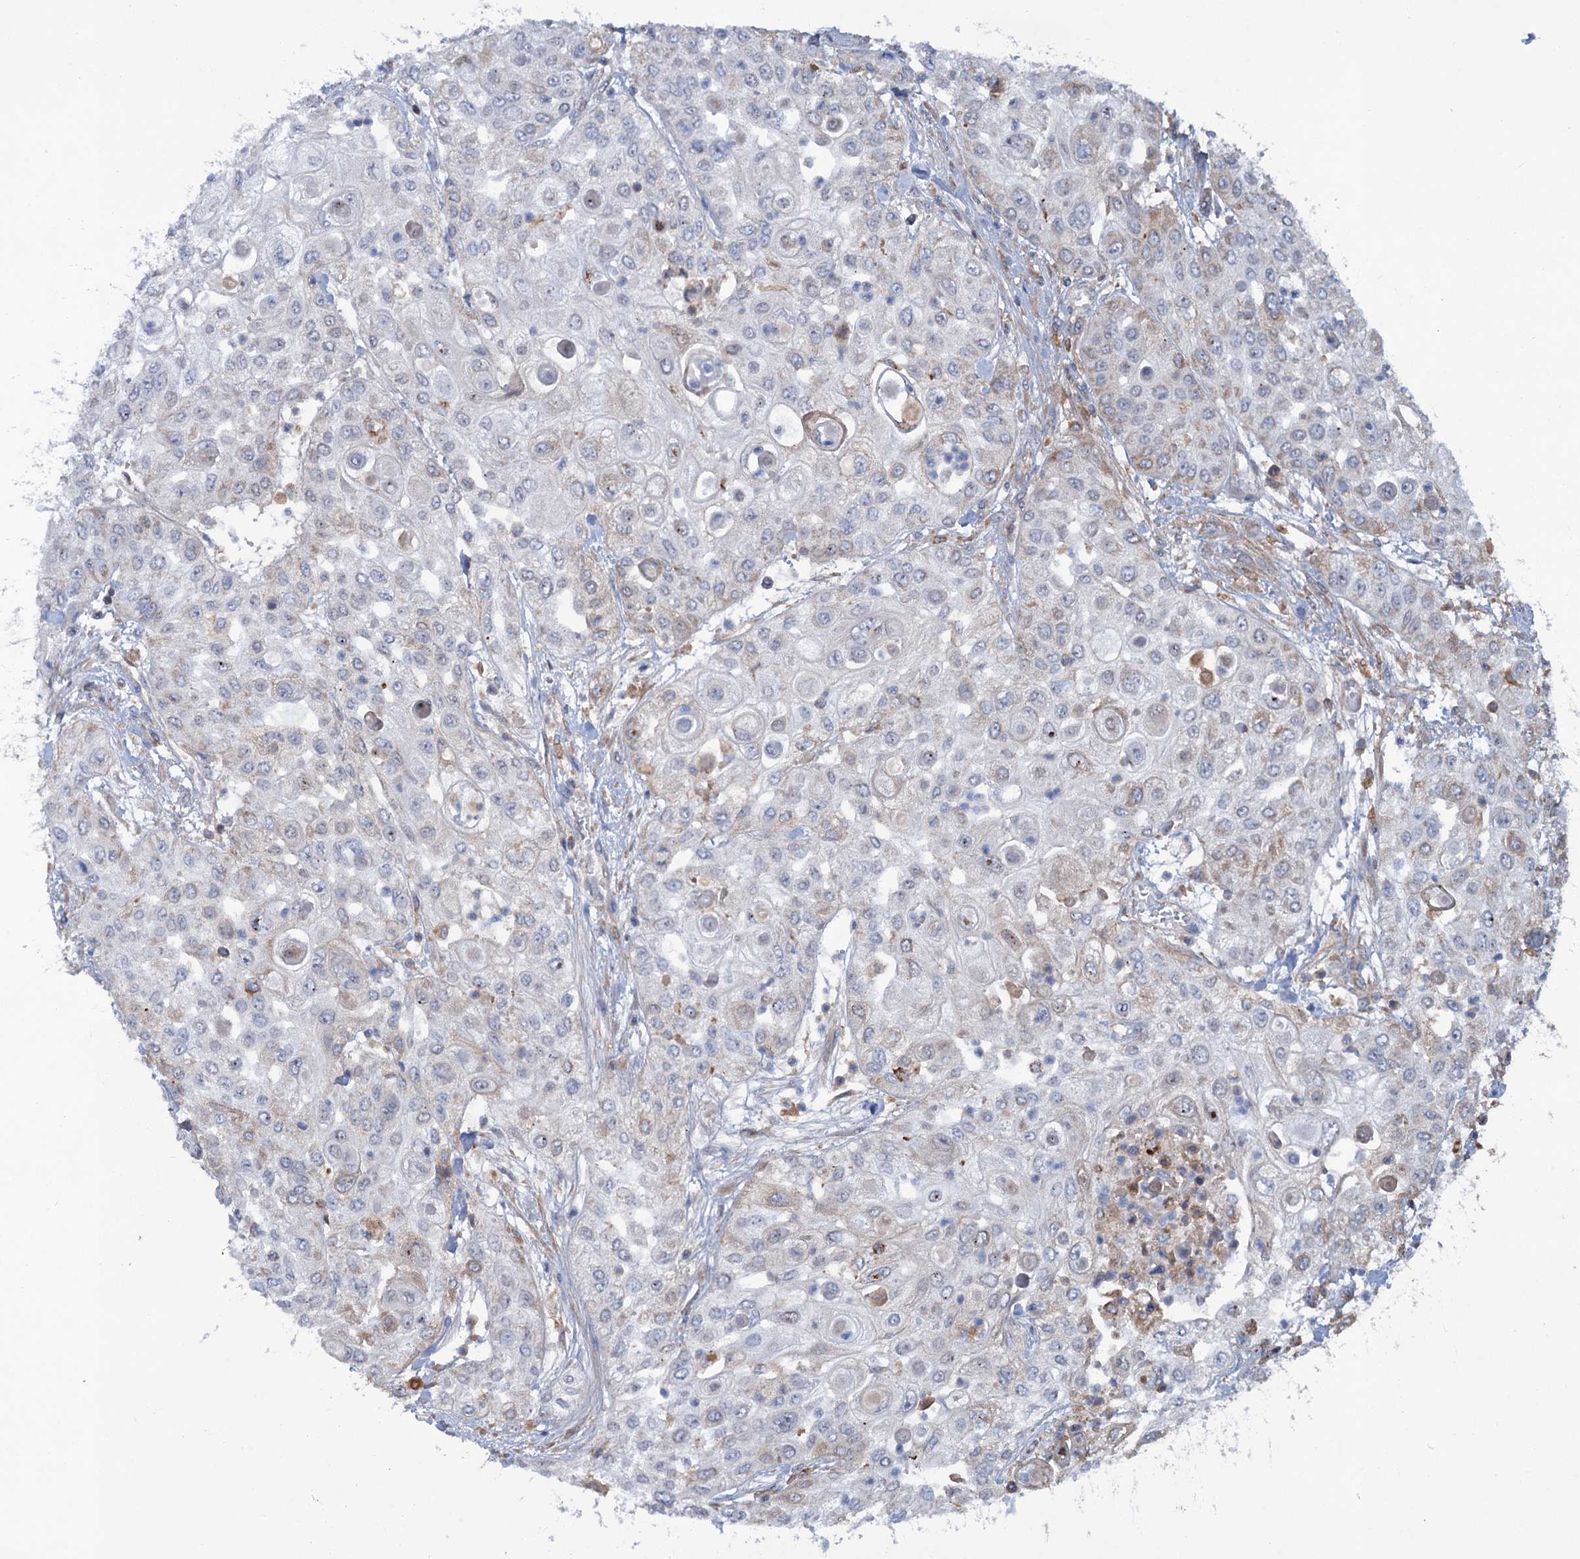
{"staining": {"intensity": "weak", "quantity": "<25%", "location": "cytoplasmic/membranous"}, "tissue": "urothelial cancer", "cell_type": "Tumor cells", "image_type": "cancer", "snomed": [{"axis": "morphology", "description": "Urothelial carcinoma, High grade"}, {"axis": "topography", "description": "Urinary bladder"}], "caption": "Image shows no protein expression in tumor cells of urothelial cancer tissue.", "gene": "LPIN1", "patient": {"sex": "female", "age": 79}}